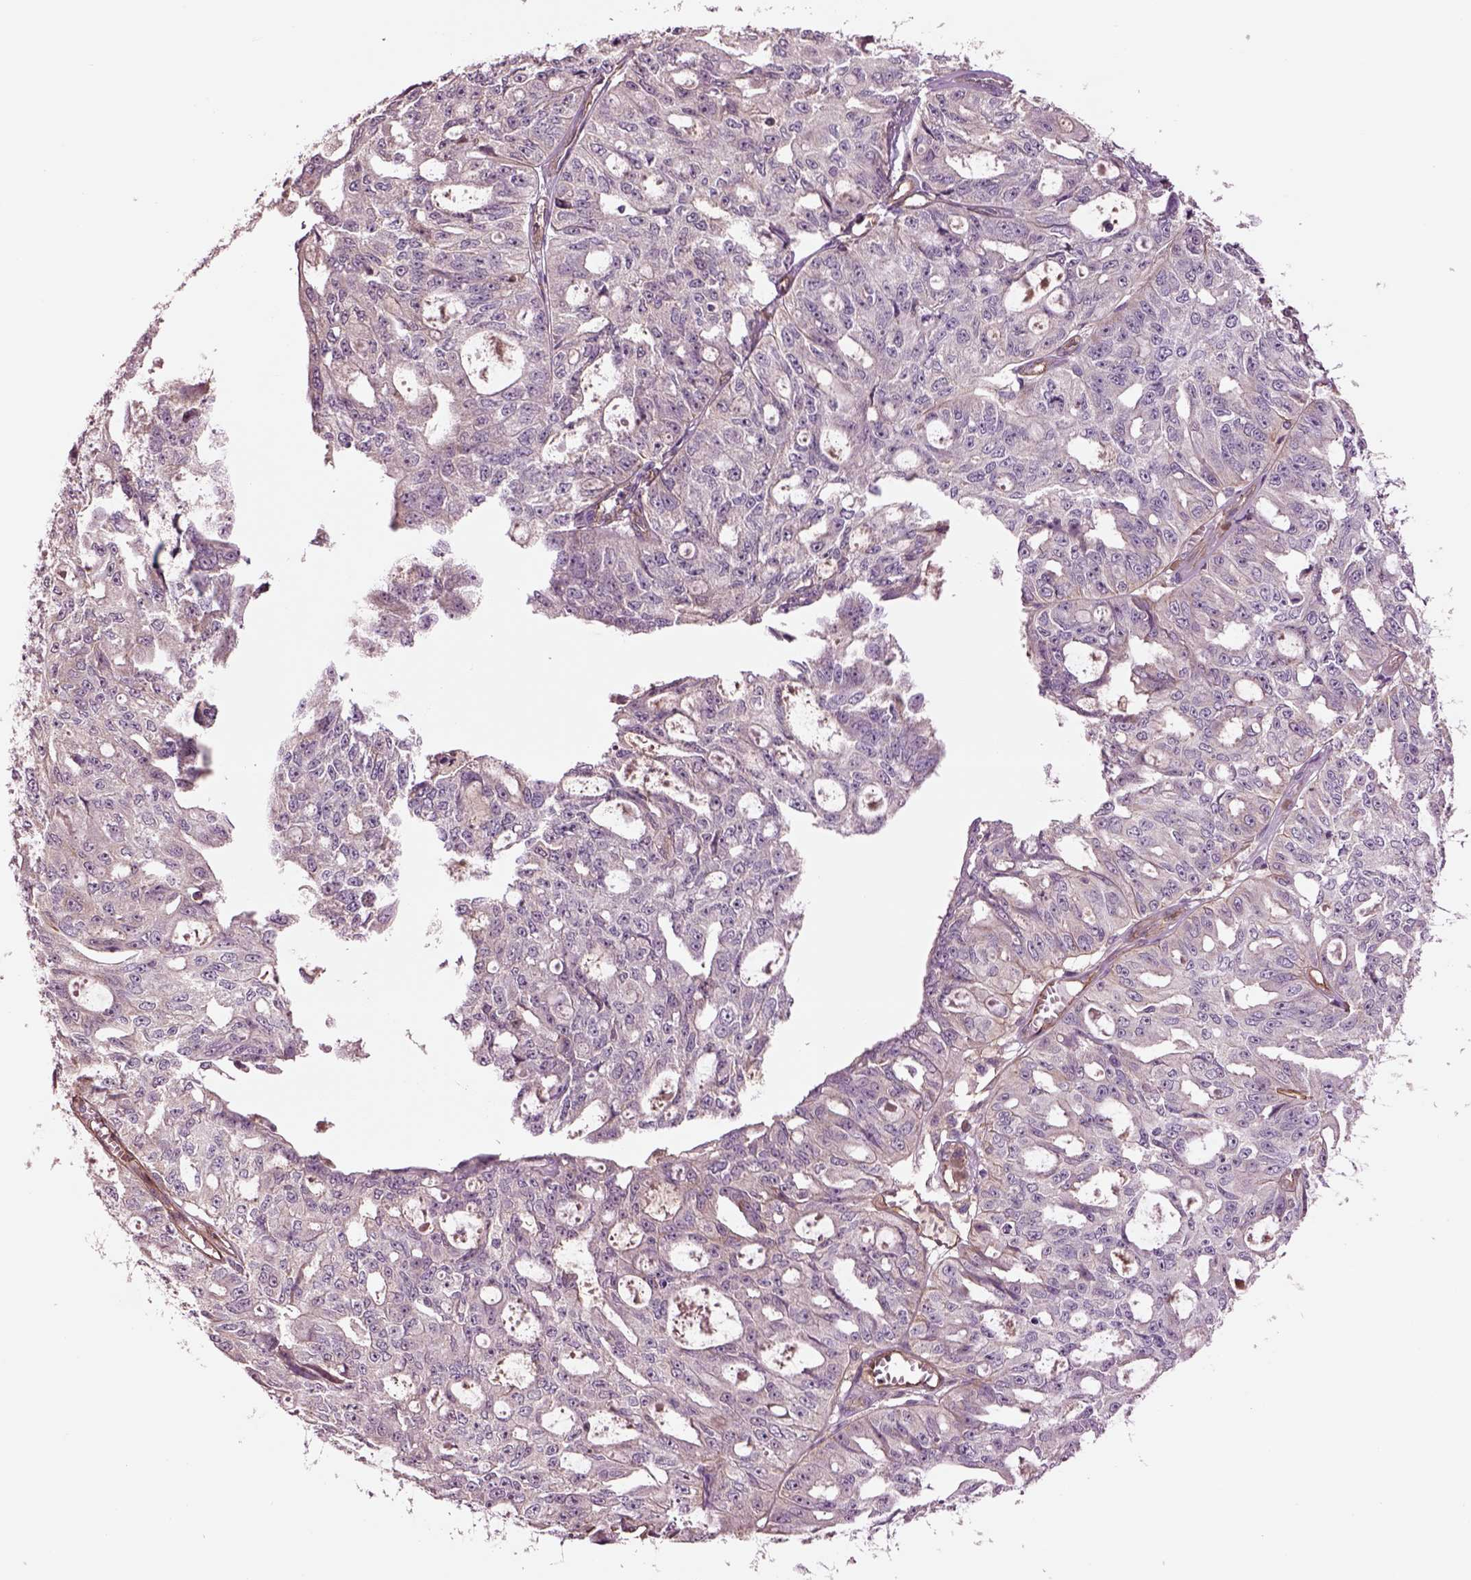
{"staining": {"intensity": "negative", "quantity": "none", "location": "none"}, "tissue": "ovarian cancer", "cell_type": "Tumor cells", "image_type": "cancer", "snomed": [{"axis": "morphology", "description": "Carcinoma, endometroid"}, {"axis": "topography", "description": "Ovary"}], "caption": "The immunohistochemistry (IHC) histopathology image has no significant positivity in tumor cells of ovarian cancer (endometroid carcinoma) tissue. The staining is performed using DAB (3,3'-diaminobenzidine) brown chromogen with nuclei counter-stained in using hematoxylin.", "gene": "HTR1B", "patient": {"sex": "female", "age": 65}}